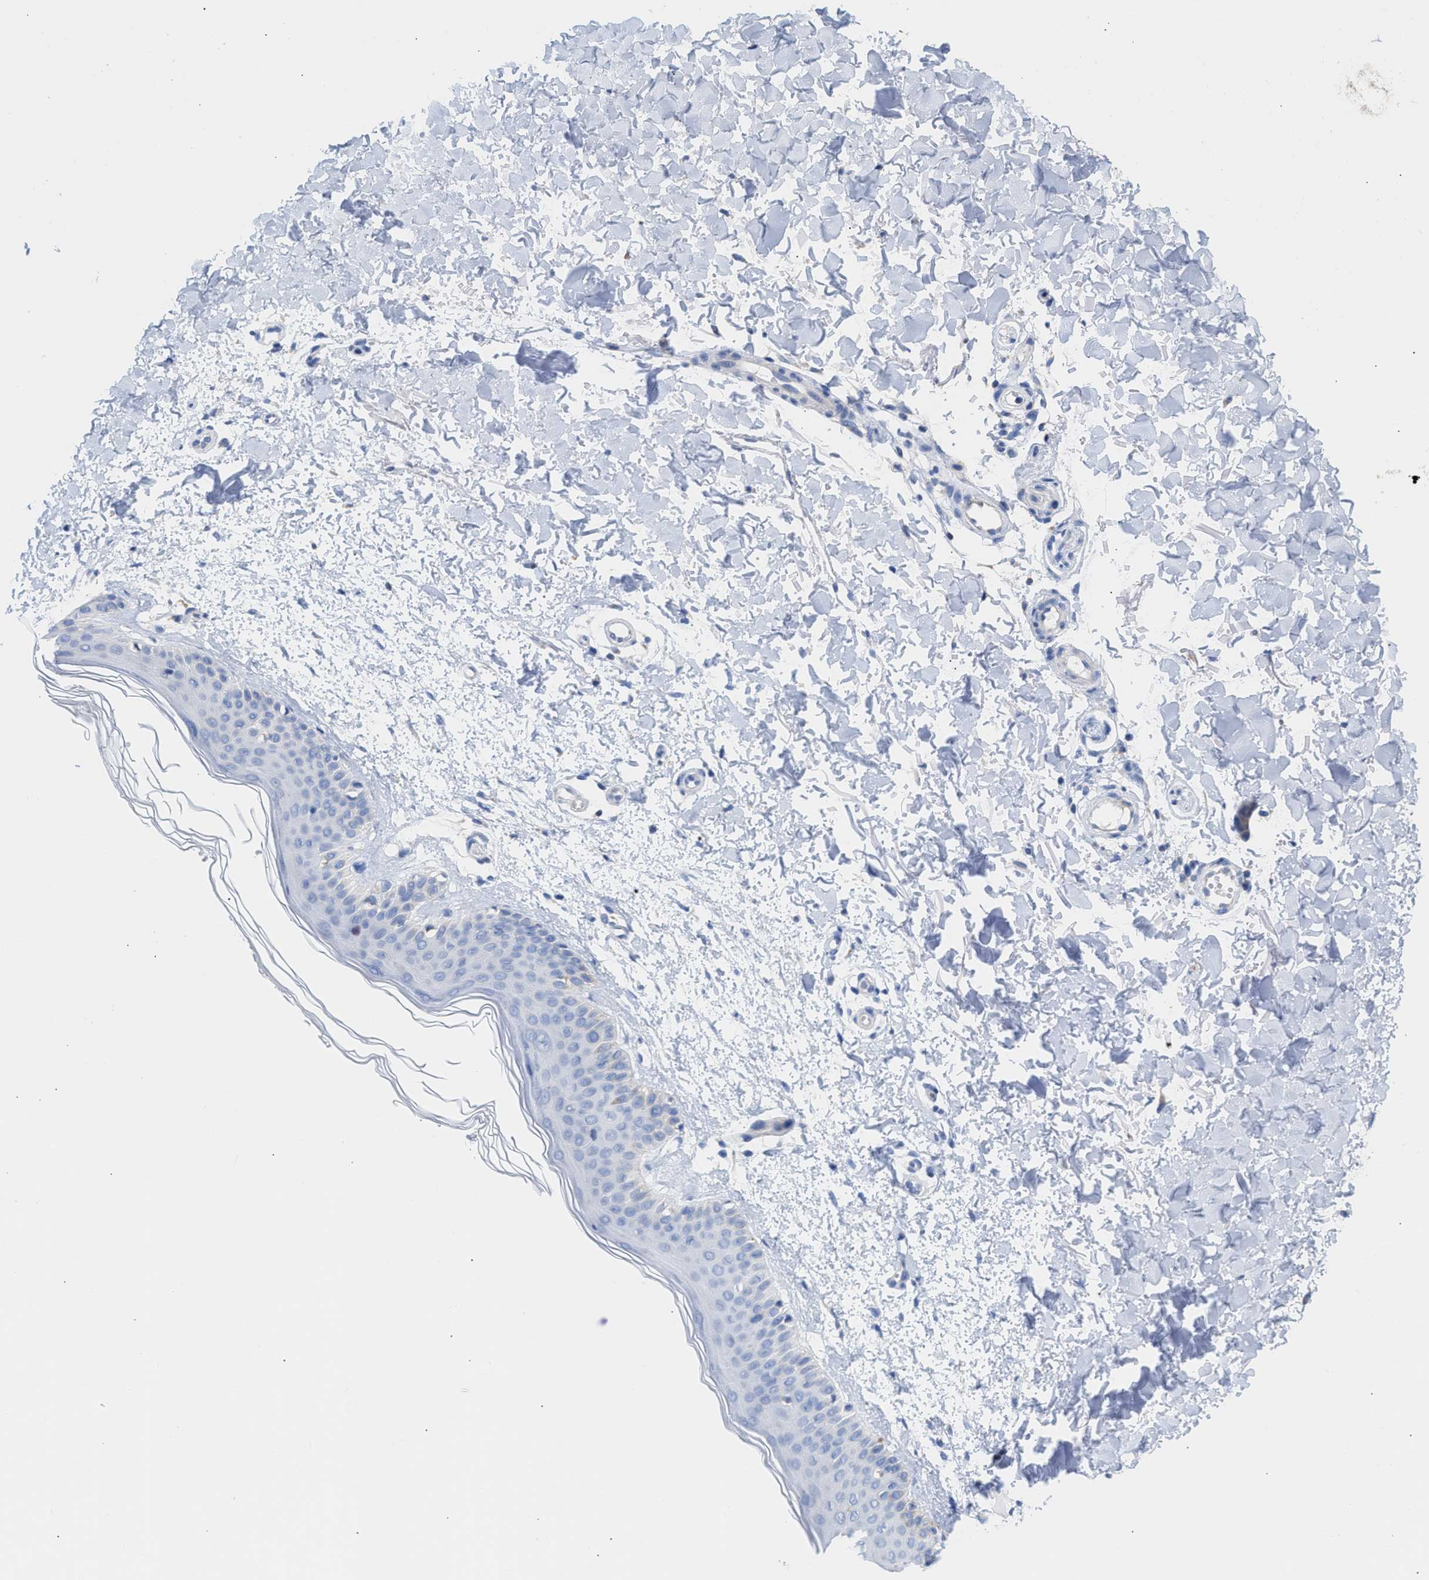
{"staining": {"intensity": "negative", "quantity": "none", "location": "none"}, "tissue": "skin", "cell_type": "Fibroblasts", "image_type": "normal", "snomed": [{"axis": "morphology", "description": "Normal tissue, NOS"}, {"axis": "morphology", "description": "Malignant melanoma, NOS"}, {"axis": "topography", "description": "Skin"}], "caption": "The immunohistochemistry micrograph has no significant expression in fibroblasts of skin.", "gene": "ACOT13", "patient": {"sex": "male", "age": 83}}